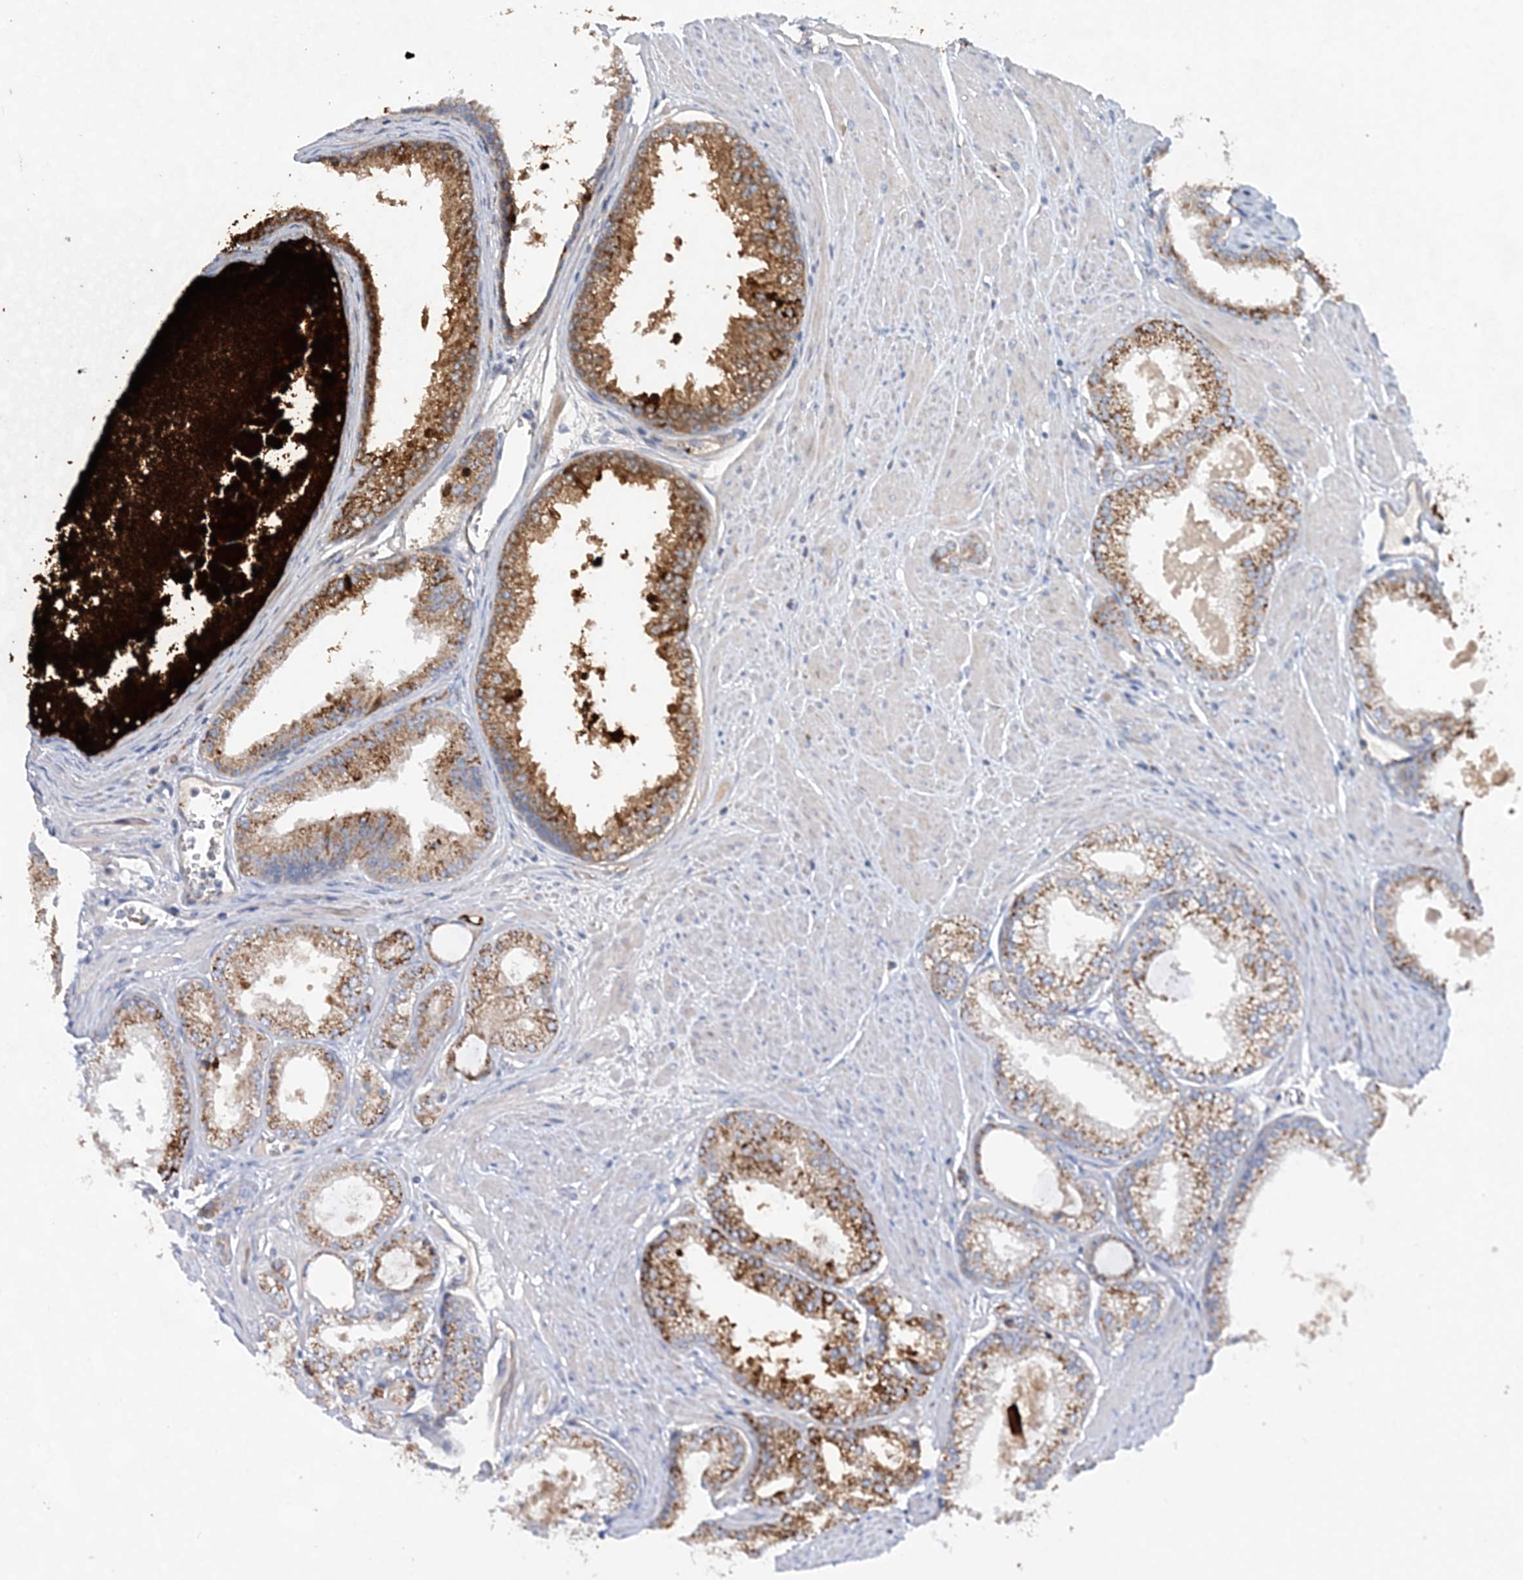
{"staining": {"intensity": "strong", "quantity": ">75%", "location": "cytoplasmic/membranous"}, "tissue": "prostate cancer", "cell_type": "Tumor cells", "image_type": "cancer", "snomed": [{"axis": "morphology", "description": "Adenocarcinoma, High grade"}, {"axis": "topography", "description": "Prostate"}], "caption": "Immunohistochemical staining of human prostate cancer shows strong cytoplasmic/membranous protein expression in about >75% of tumor cells.", "gene": "TRAPPC13", "patient": {"sex": "male", "age": 61}}